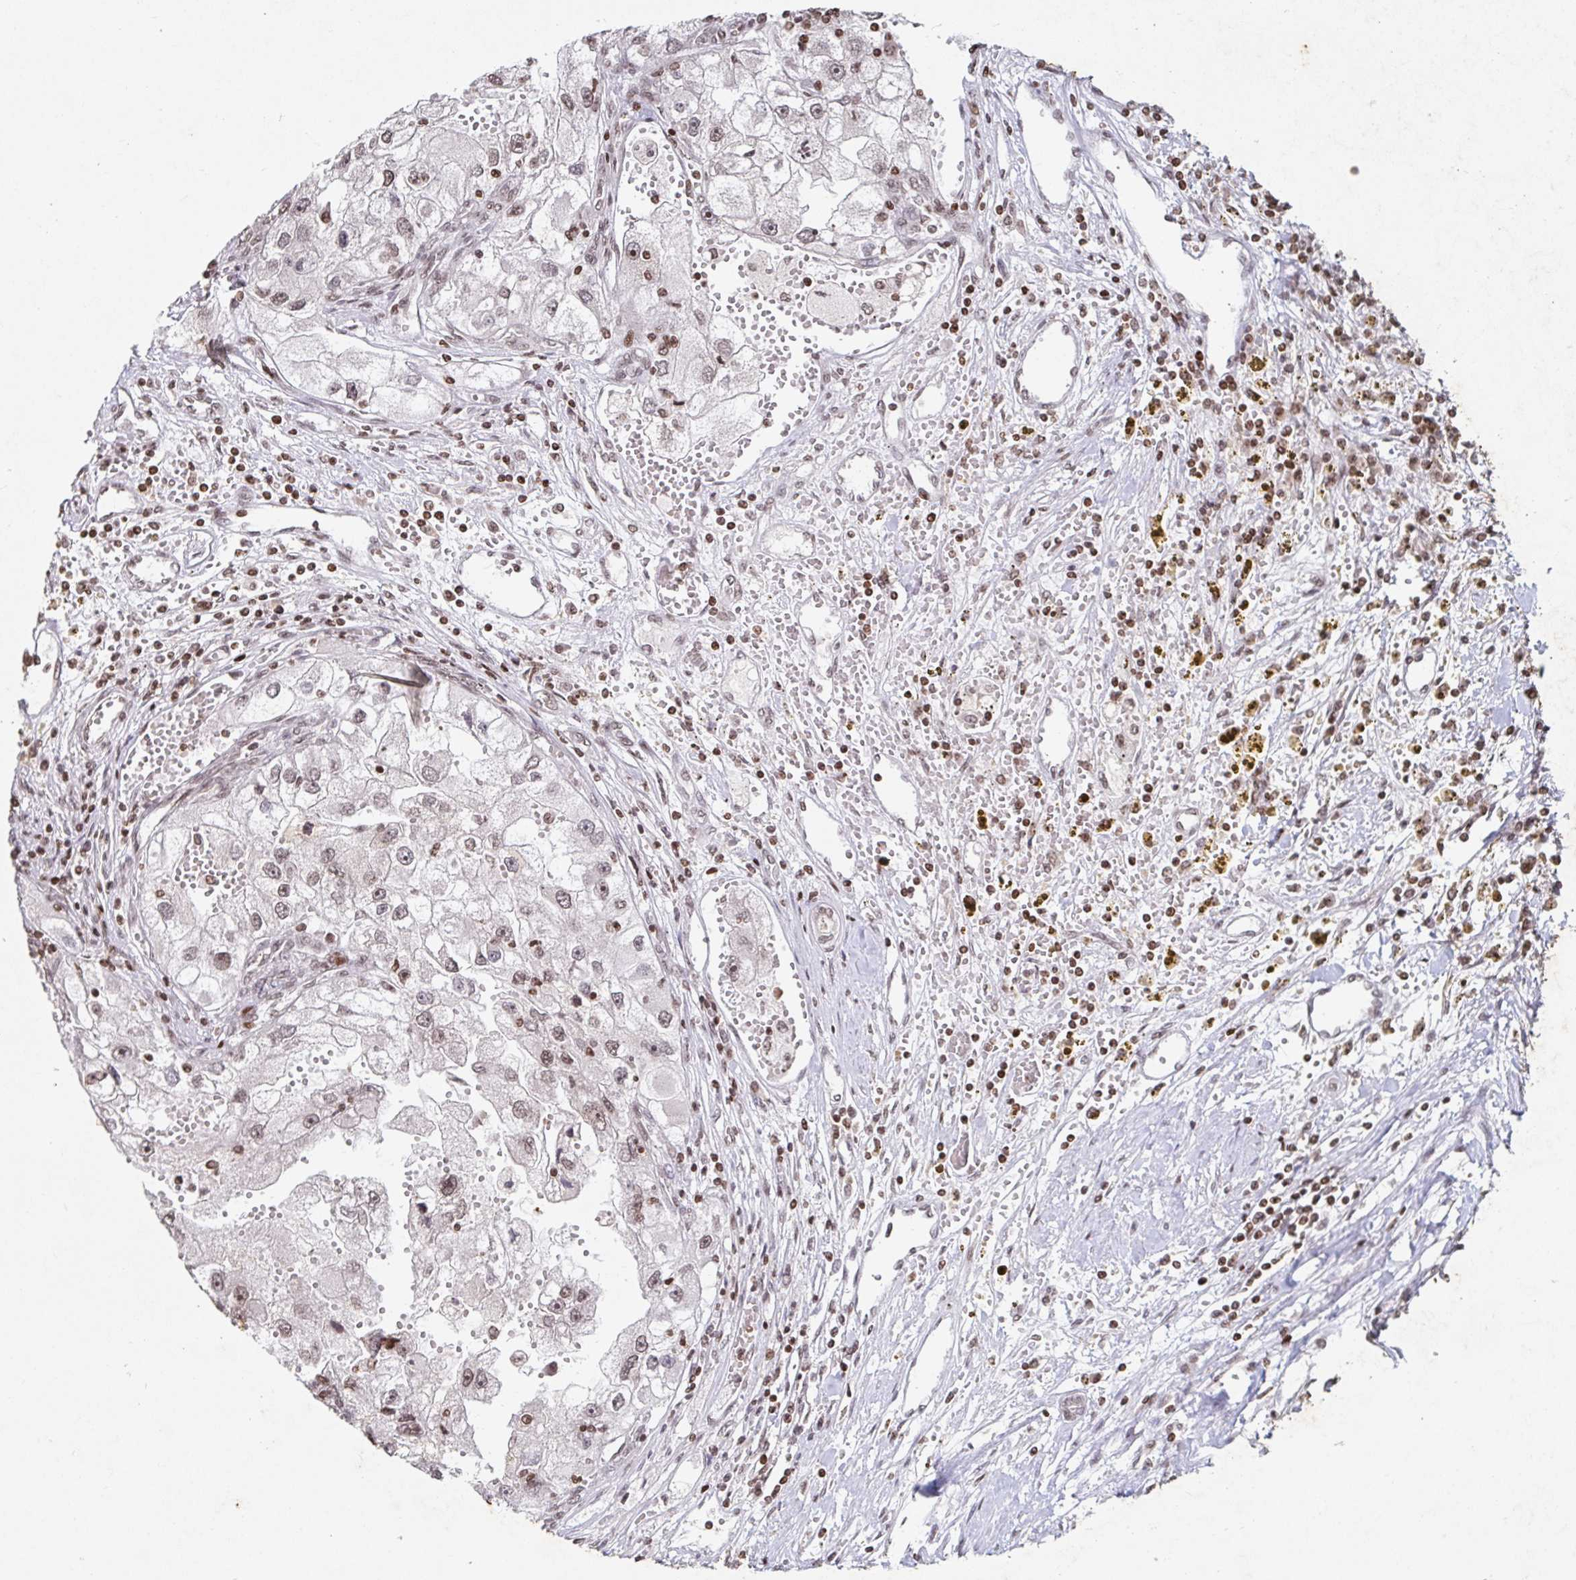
{"staining": {"intensity": "moderate", "quantity": ">75%", "location": "nuclear"}, "tissue": "renal cancer", "cell_type": "Tumor cells", "image_type": "cancer", "snomed": [{"axis": "morphology", "description": "Adenocarcinoma, NOS"}, {"axis": "topography", "description": "Kidney"}], "caption": "Immunohistochemical staining of human renal cancer (adenocarcinoma) demonstrates medium levels of moderate nuclear positivity in approximately >75% of tumor cells.", "gene": "C19orf53", "patient": {"sex": "male", "age": 63}}